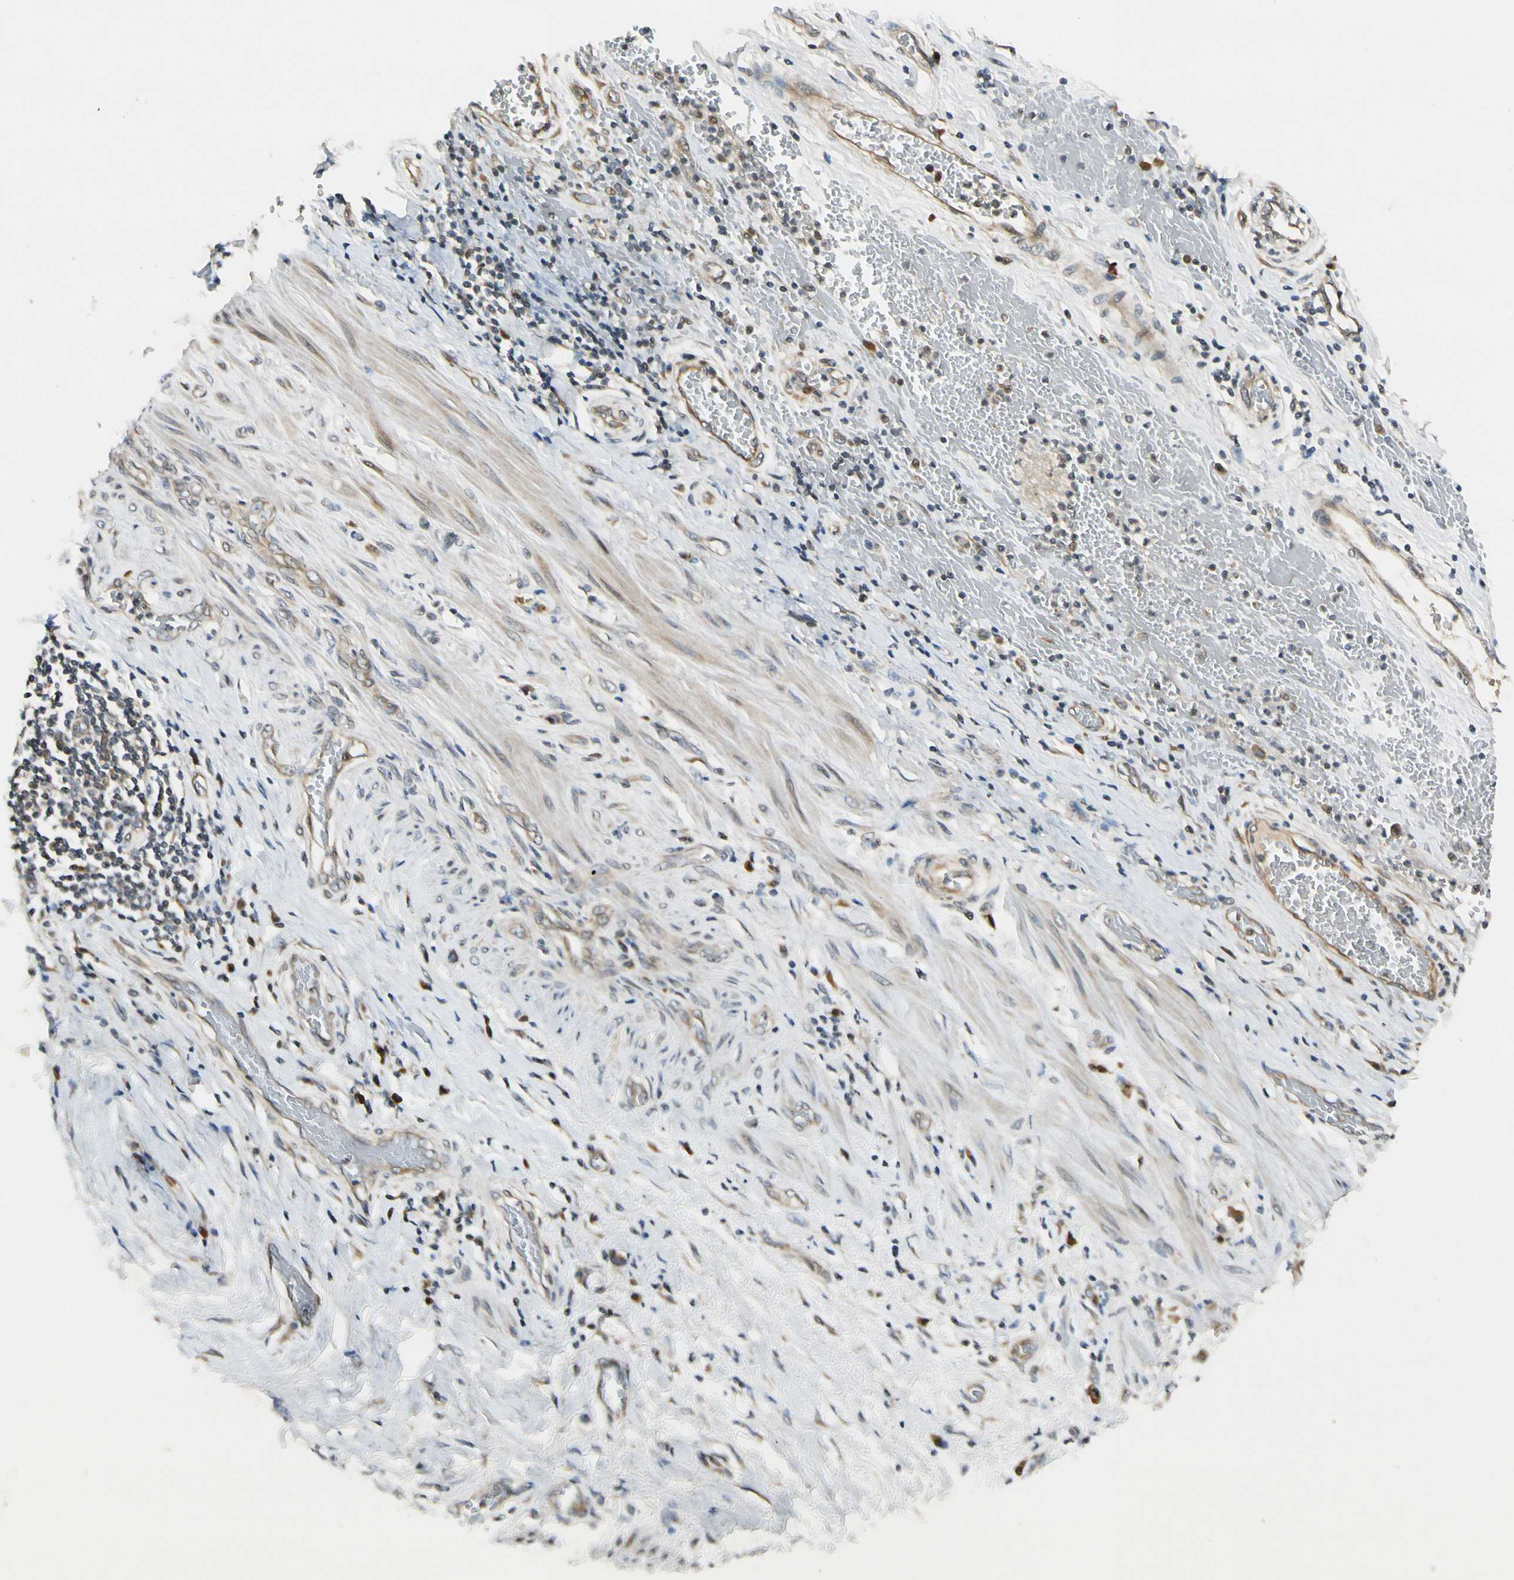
{"staining": {"intensity": "moderate", "quantity": "25%-75%", "location": "cytoplasmic/membranous"}, "tissue": "stomach cancer", "cell_type": "Tumor cells", "image_type": "cancer", "snomed": [{"axis": "morphology", "description": "Adenocarcinoma, NOS"}, {"axis": "topography", "description": "Stomach"}], "caption": "Stomach adenocarcinoma tissue exhibits moderate cytoplasmic/membranous positivity in about 25%-75% of tumor cells", "gene": "RPS6KB2", "patient": {"sex": "female", "age": 73}}